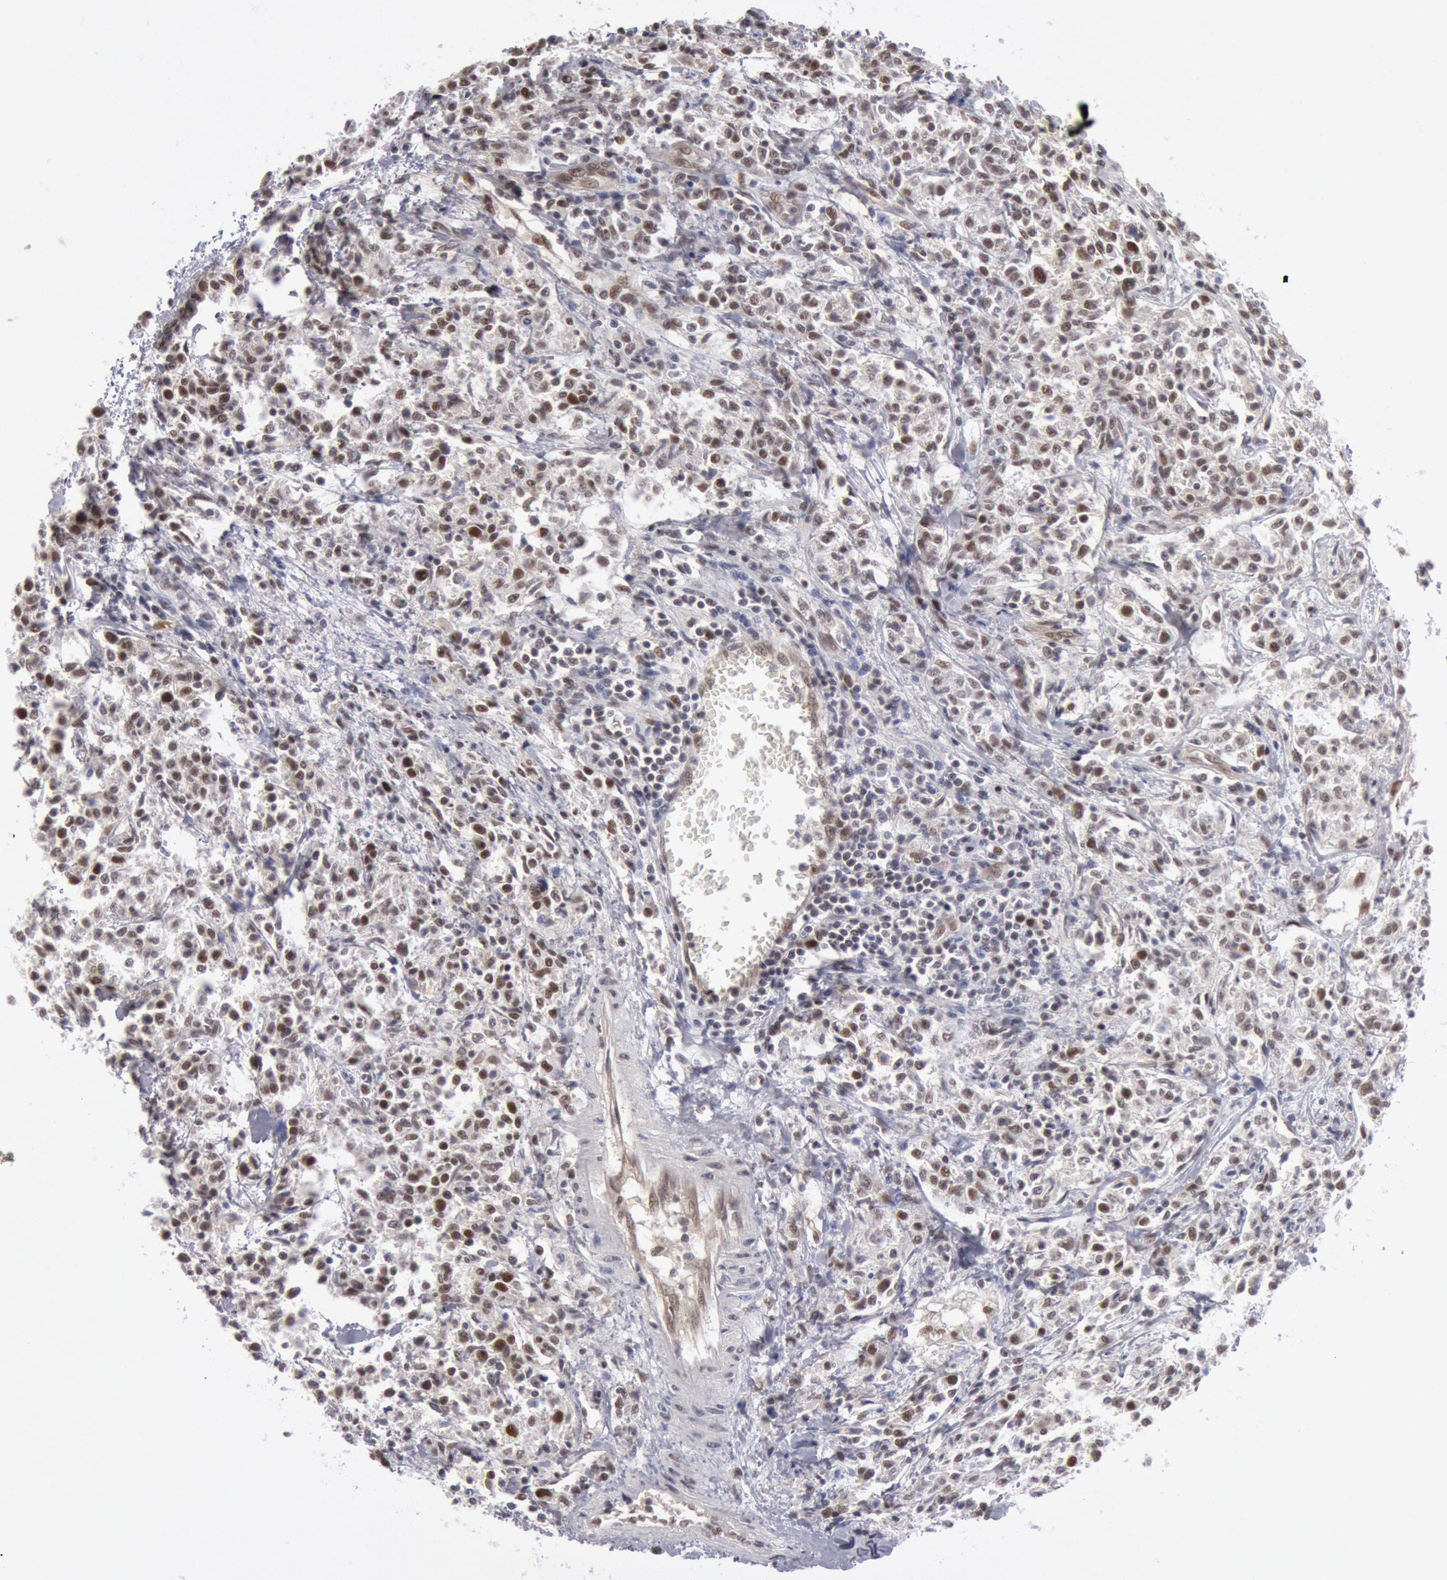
{"staining": {"intensity": "moderate", "quantity": "<25%", "location": "nuclear"}, "tissue": "lymphoma", "cell_type": "Tumor cells", "image_type": "cancer", "snomed": [{"axis": "morphology", "description": "Malignant lymphoma, non-Hodgkin's type, Low grade"}, {"axis": "topography", "description": "Small intestine"}], "caption": "There is low levels of moderate nuclear expression in tumor cells of malignant lymphoma, non-Hodgkin's type (low-grade), as demonstrated by immunohistochemical staining (brown color).", "gene": "PPP4R3B", "patient": {"sex": "female", "age": 59}}